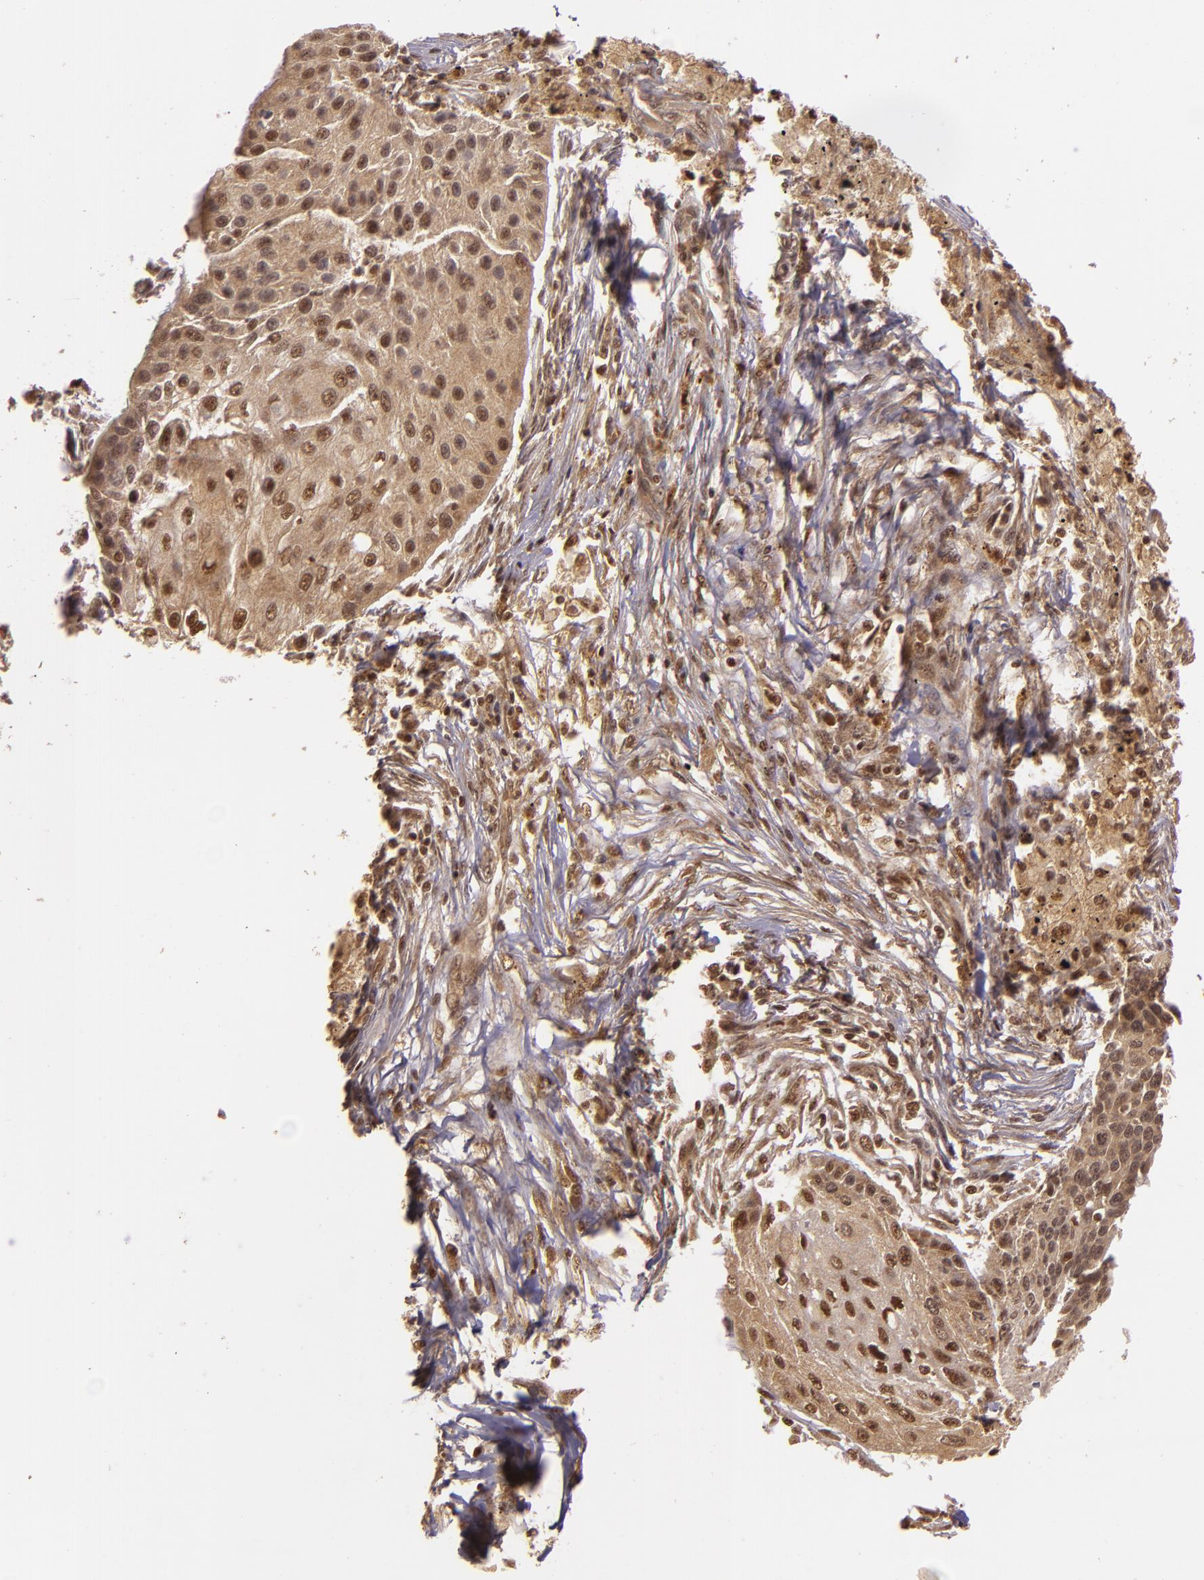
{"staining": {"intensity": "moderate", "quantity": ">75%", "location": "cytoplasmic/membranous,nuclear"}, "tissue": "lung cancer", "cell_type": "Tumor cells", "image_type": "cancer", "snomed": [{"axis": "morphology", "description": "Squamous cell carcinoma, NOS"}, {"axis": "topography", "description": "Lung"}], "caption": "Protein expression analysis of lung cancer exhibits moderate cytoplasmic/membranous and nuclear expression in approximately >75% of tumor cells.", "gene": "TXNRD2", "patient": {"sex": "male", "age": 71}}